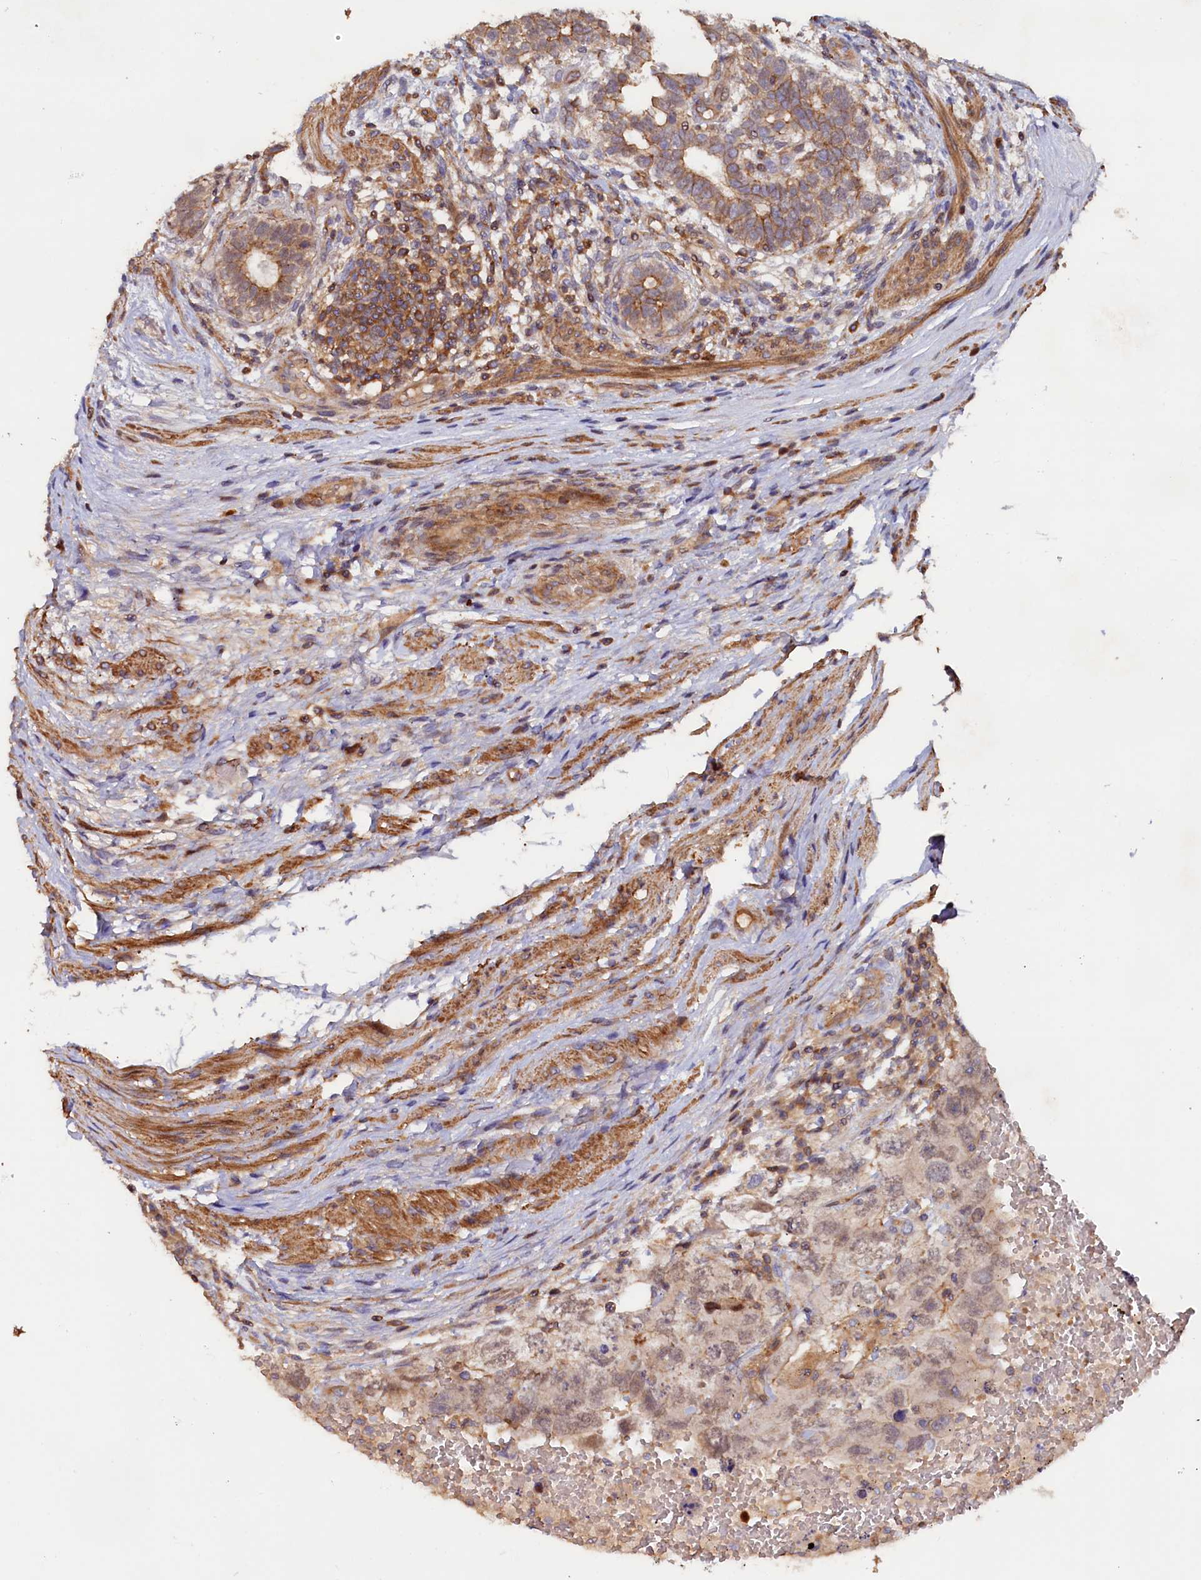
{"staining": {"intensity": "moderate", "quantity": ">75%", "location": "cytoplasmic/membranous,nuclear"}, "tissue": "testis cancer", "cell_type": "Tumor cells", "image_type": "cancer", "snomed": [{"axis": "morphology", "description": "Carcinoma, Embryonal, NOS"}, {"axis": "topography", "description": "Testis"}], "caption": "The micrograph exhibits immunohistochemical staining of testis cancer. There is moderate cytoplasmic/membranous and nuclear positivity is seen in about >75% of tumor cells.", "gene": "DUOXA1", "patient": {"sex": "male", "age": 26}}